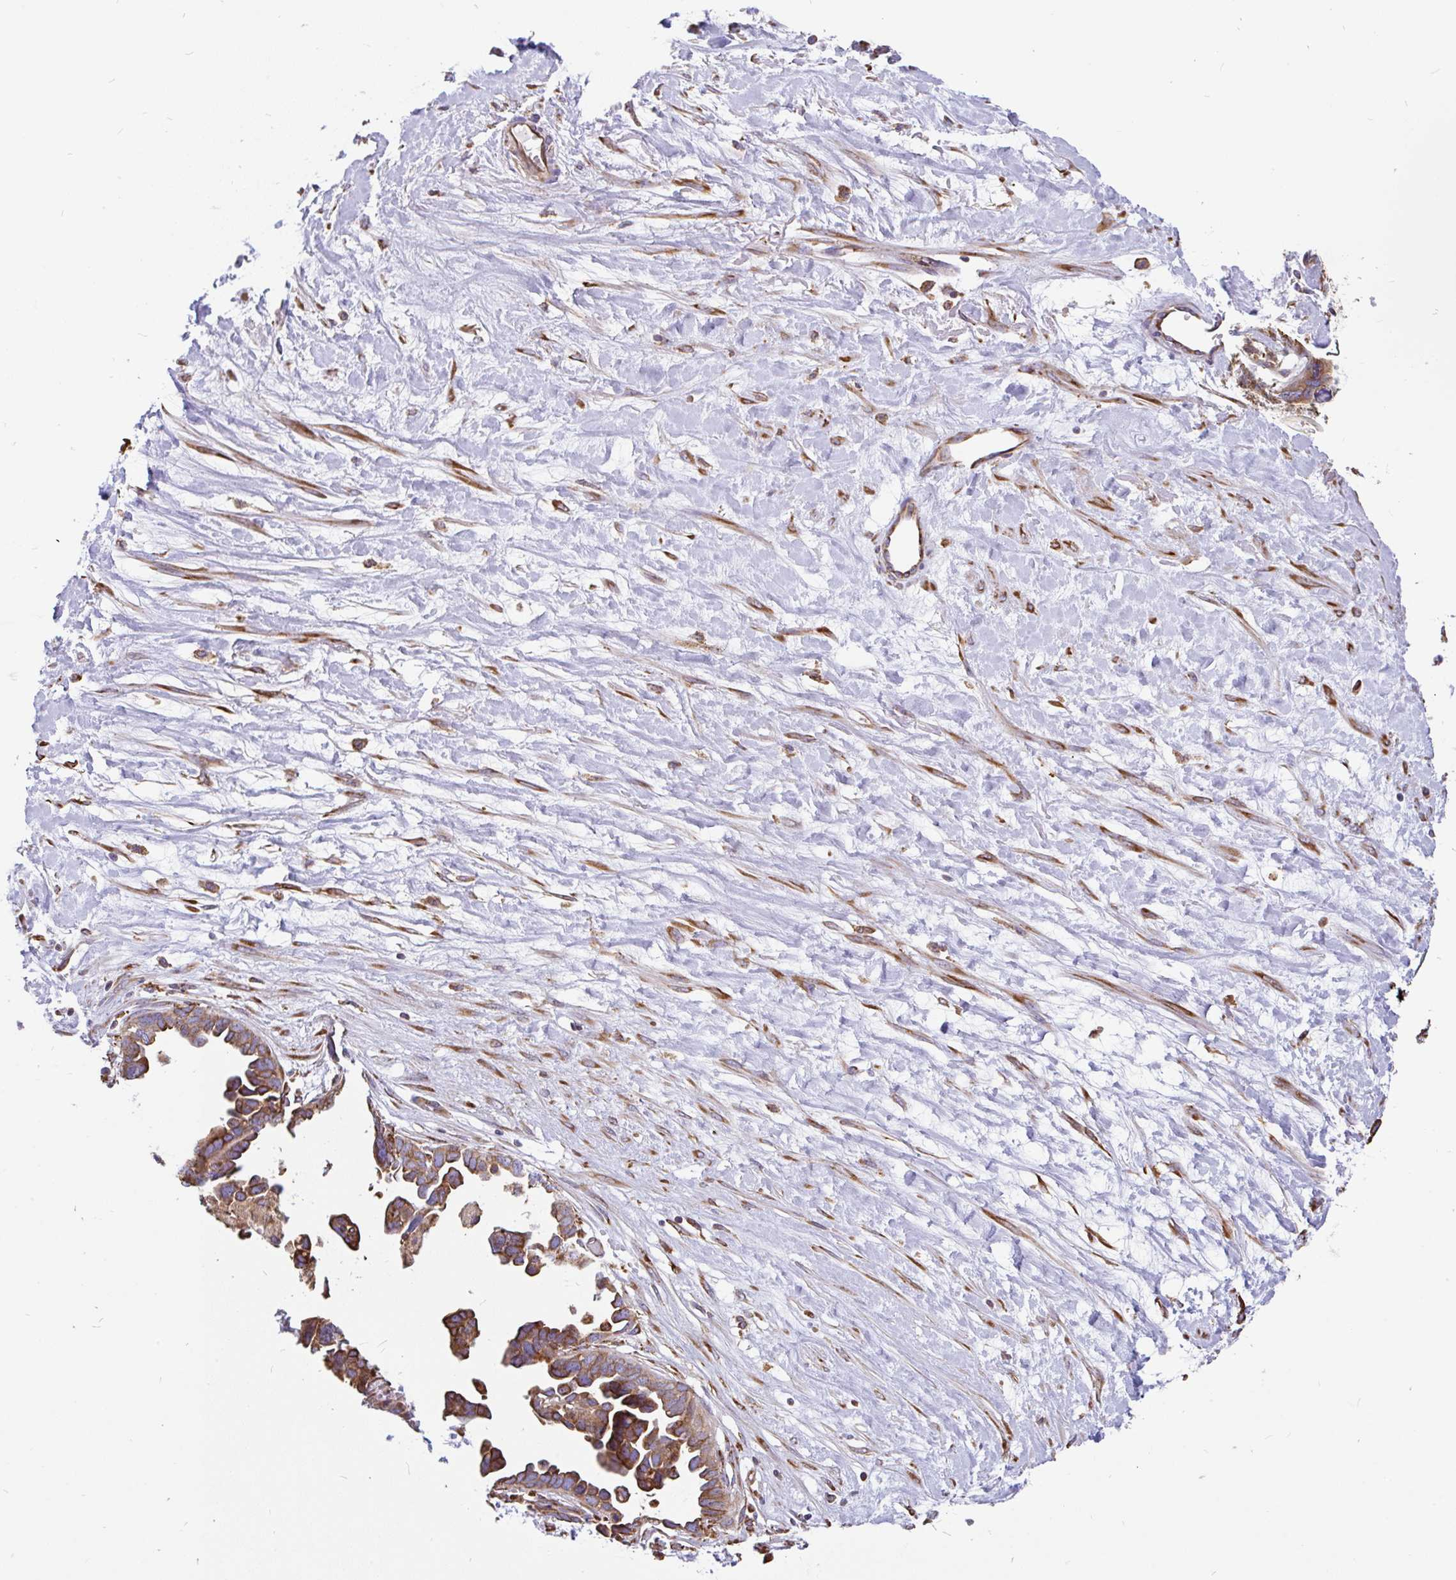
{"staining": {"intensity": "moderate", "quantity": ">75%", "location": "cytoplasmic/membranous"}, "tissue": "ovarian cancer", "cell_type": "Tumor cells", "image_type": "cancer", "snomed": [{"axis": "morphology", "description": "Cystadenocarcinoma, serous, NOS"}, {"axis": "topography", "description": "Ovary"}], "caption": "Tumor cells display medium levels of moderate cytoplasmic/membranous expression in about >75% of cells in human ovarian serous cystadenocarcinoma.", "gene": "EML5", "patient": {"sex": "female", "age": 54}}